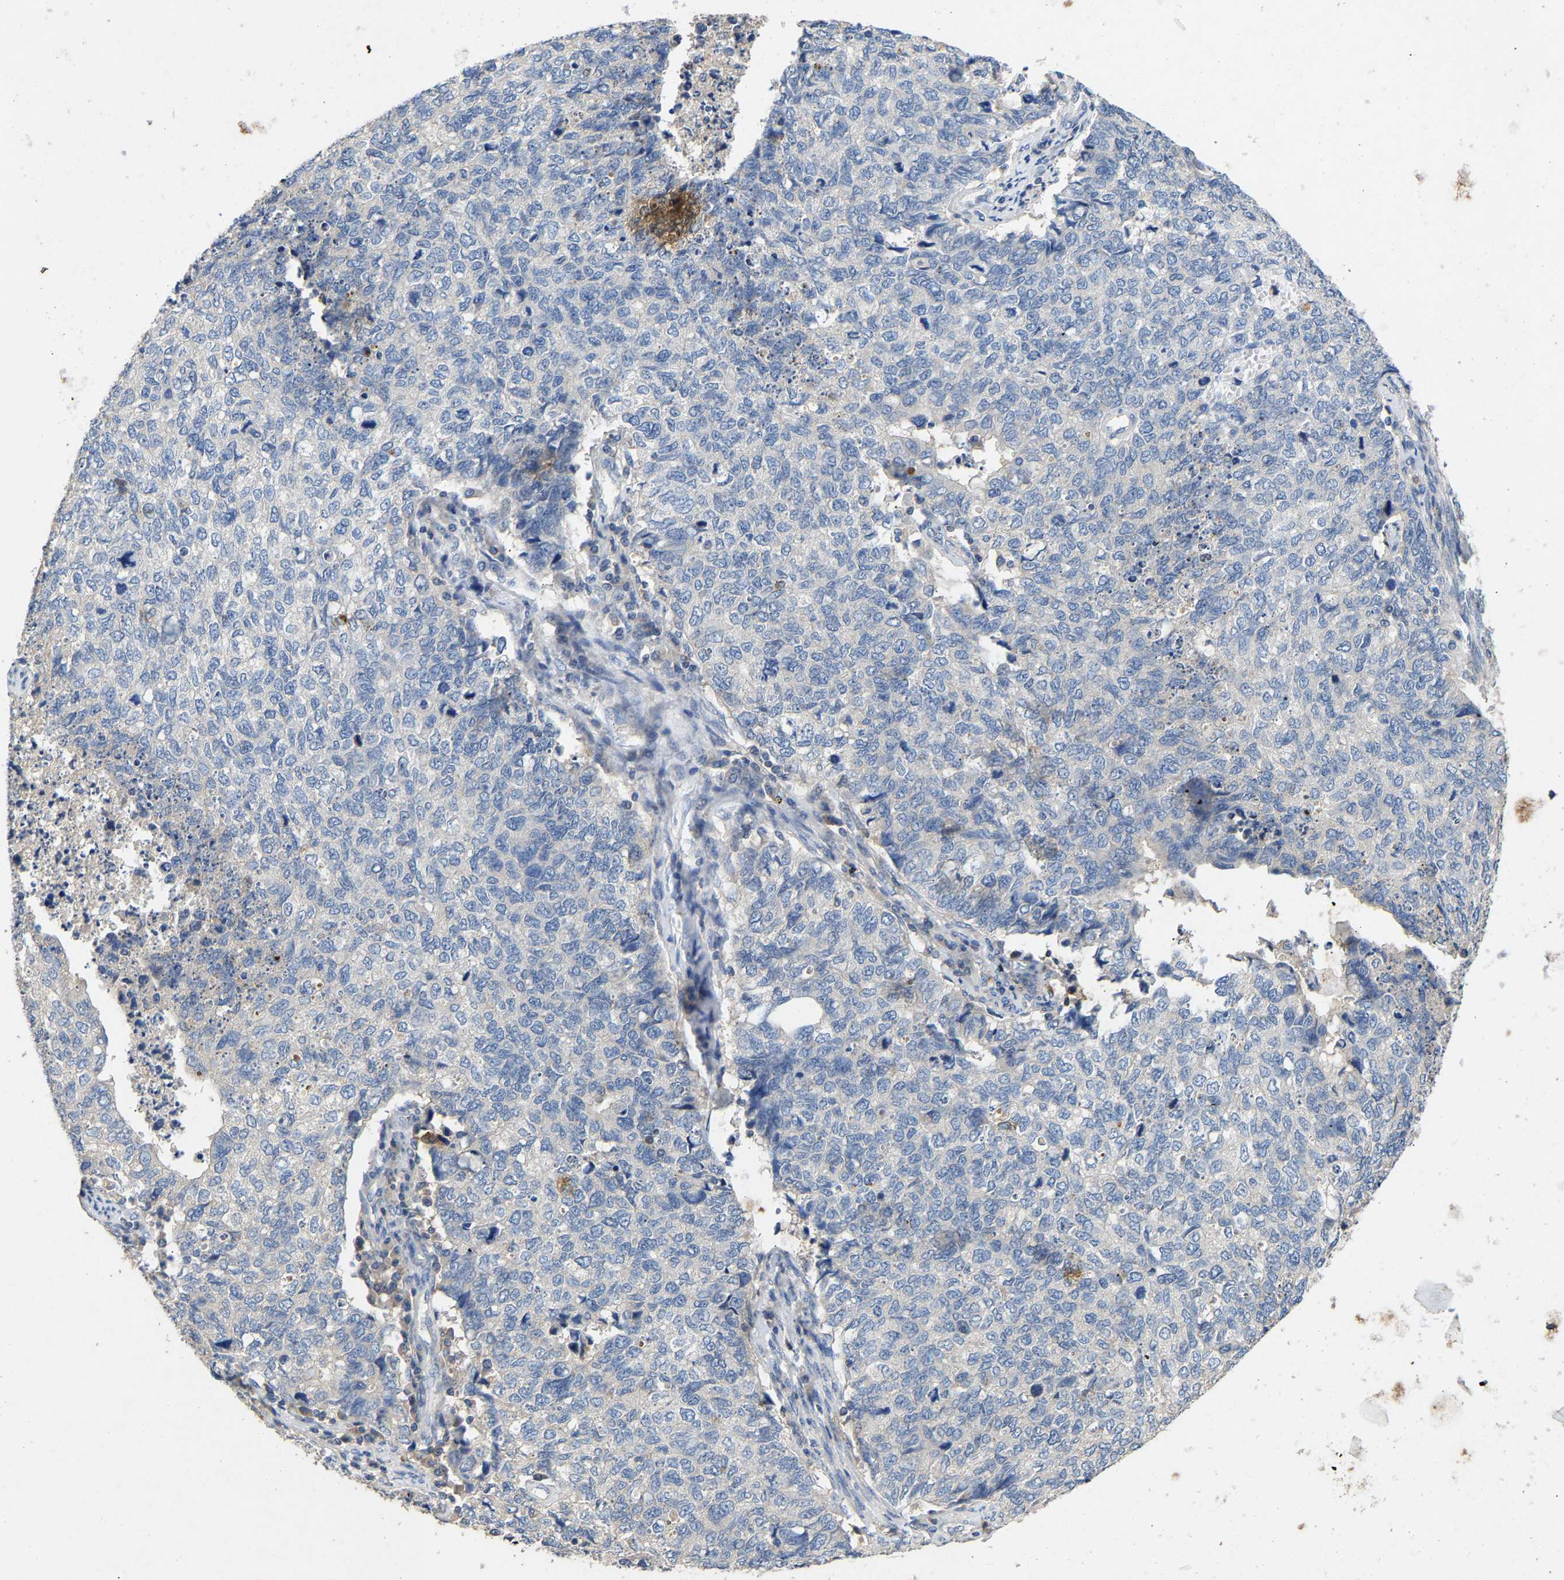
{"staining": {"intensity": "negative", "quantity": "none", "location": "none"}, "tissue": "cervical cancer", "cell_type": "Tumor cells", "image_type": "cancer", "snomed": [{"axis": "morphology", "description": "Squamous cell carcinoma, NOS"}, {"axis": "topography", "description": "Cervix"}], "caption": "Squamous cell carcinoma (cervical) stained for a protein using immunohistochemistry exhibits no expression tumor cells.", "gene": "CCDC171", "patient": {"sex": "female", "age": 63}}